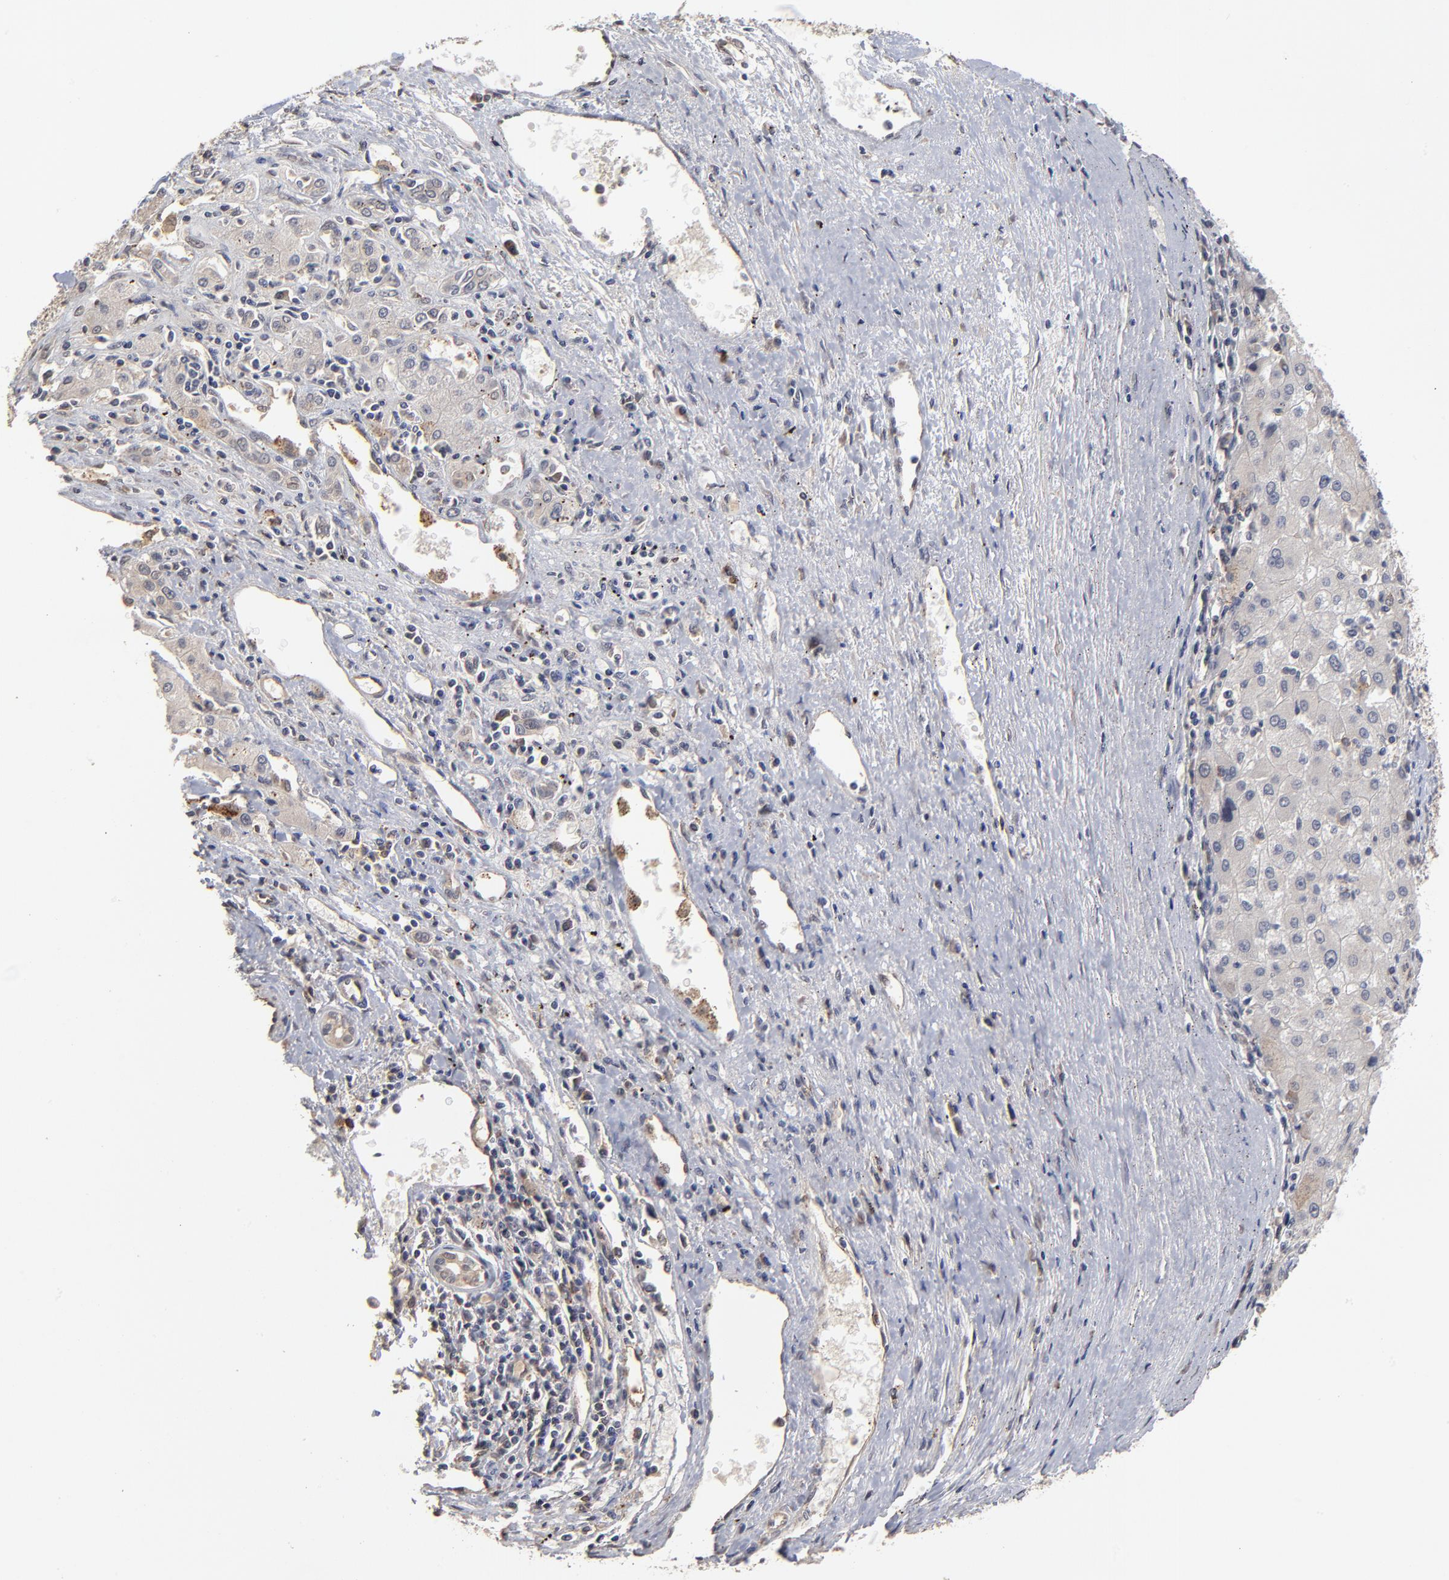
{"staining": {"intensity": "weak", "quantity": "<25%", "location": "cytoplasmic/membranous"}, "tissue": "liver cancer", "cell_type": "Tumor cells", "image_type": "cancer", "snomed": [{"axis": "morphology", "description": "Carcinoma, Hepatocellular, NOS"}, {"axis": "topography", "description": "Liver"}], "caption": "The IHC micrograph has no significant positivity in tumor cells of liver cancer (hepatocellular carcinoma) tissue.", "gene": "ASB8", "patient": {"sex": "male", "age": 72}}